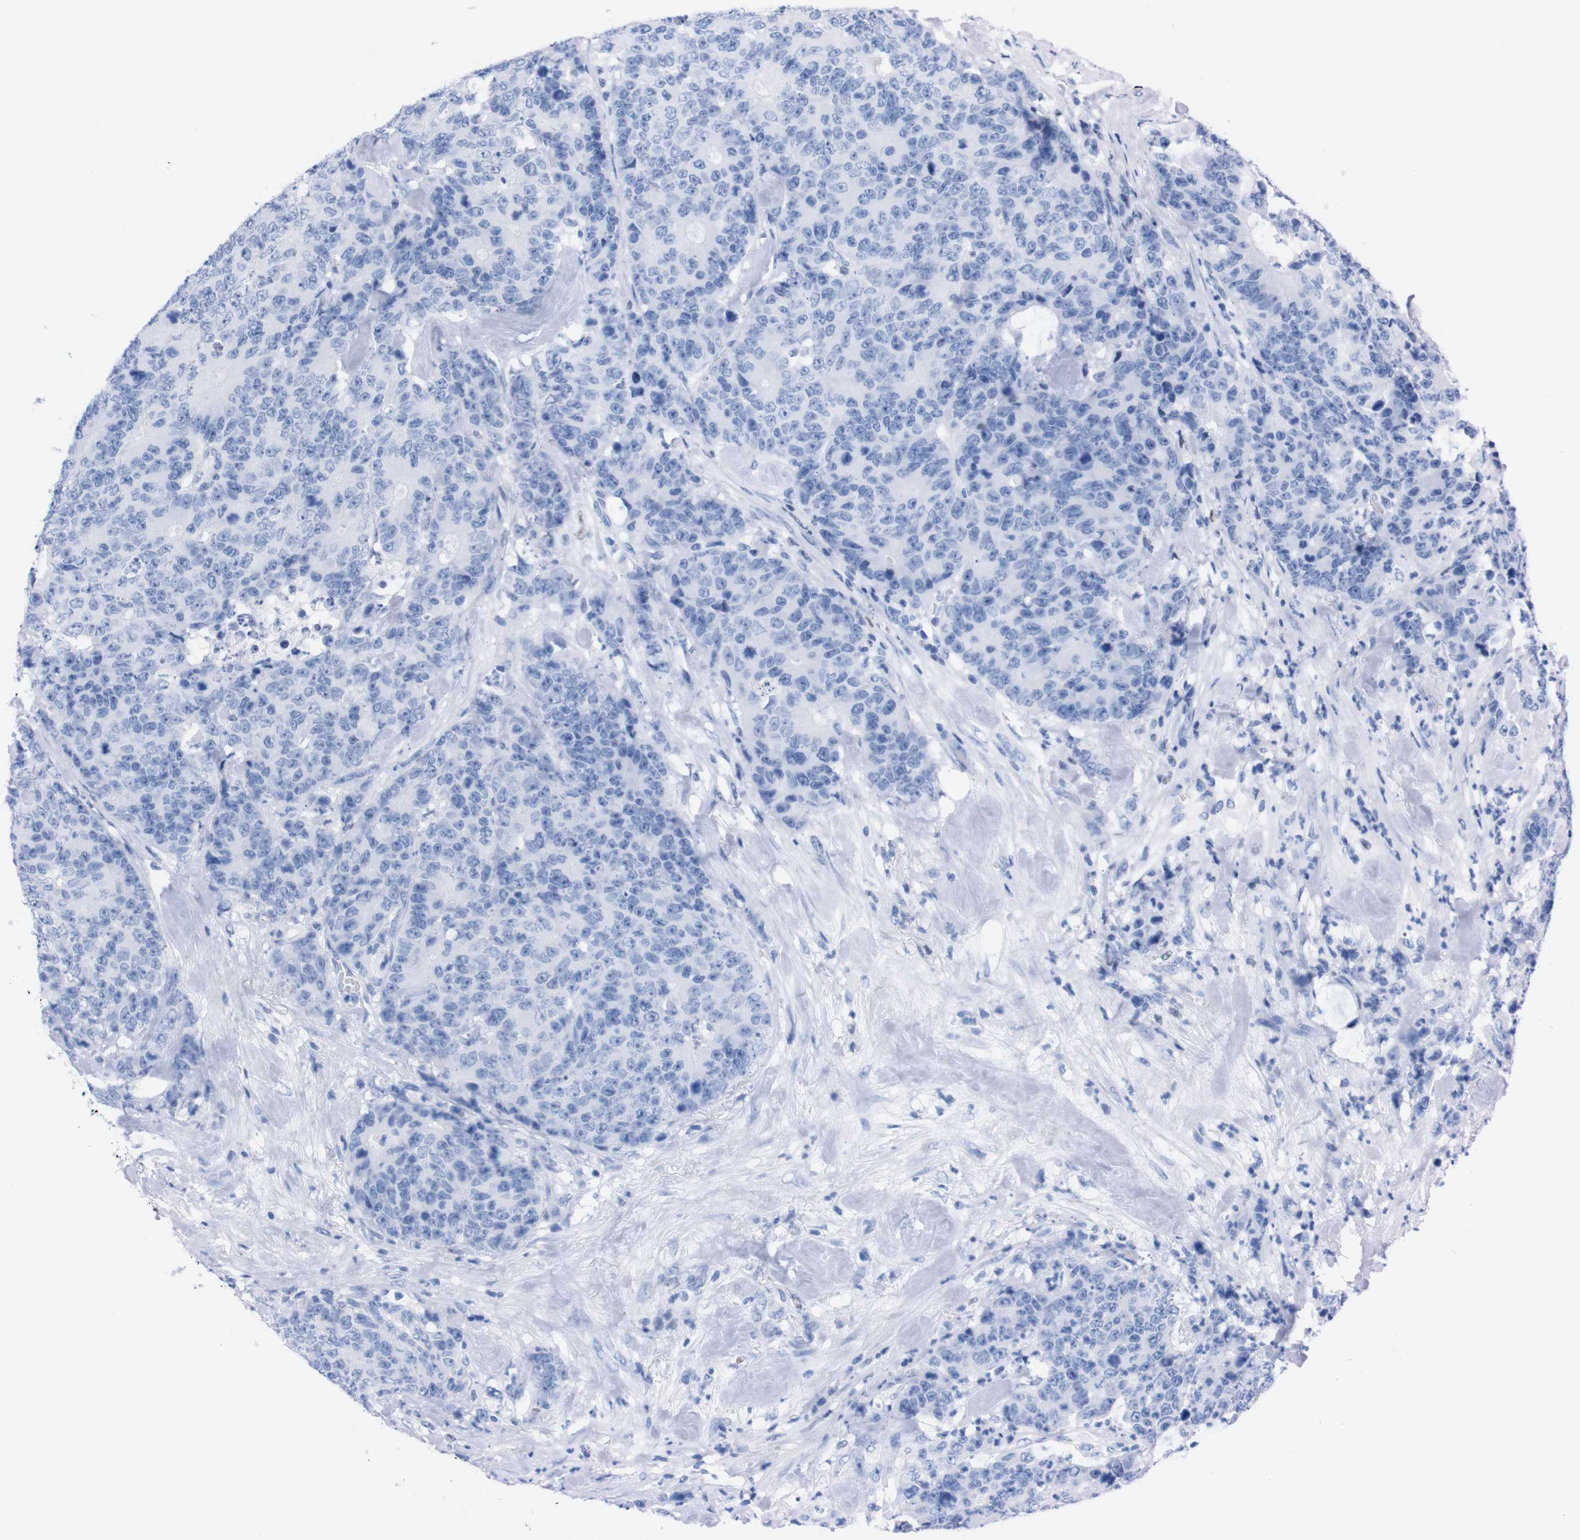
{"staining": {"intensity": "negative", "quantity": "none", "location": "none"}, "tissue": "colorectal cancer", "cell_type": "Tumor cells", "image_type": "cancer", "snomed": [{"axis": "morphology", "description": "Adenocarcinoma, NOS"}, {"axis": "topography", "description": "Colon"}], "caption": "Tumor cells are negative for protein expression in human colorectal cancer.", "gene": "P2RY12", "patient": {"sex": "female", "age": 86}}